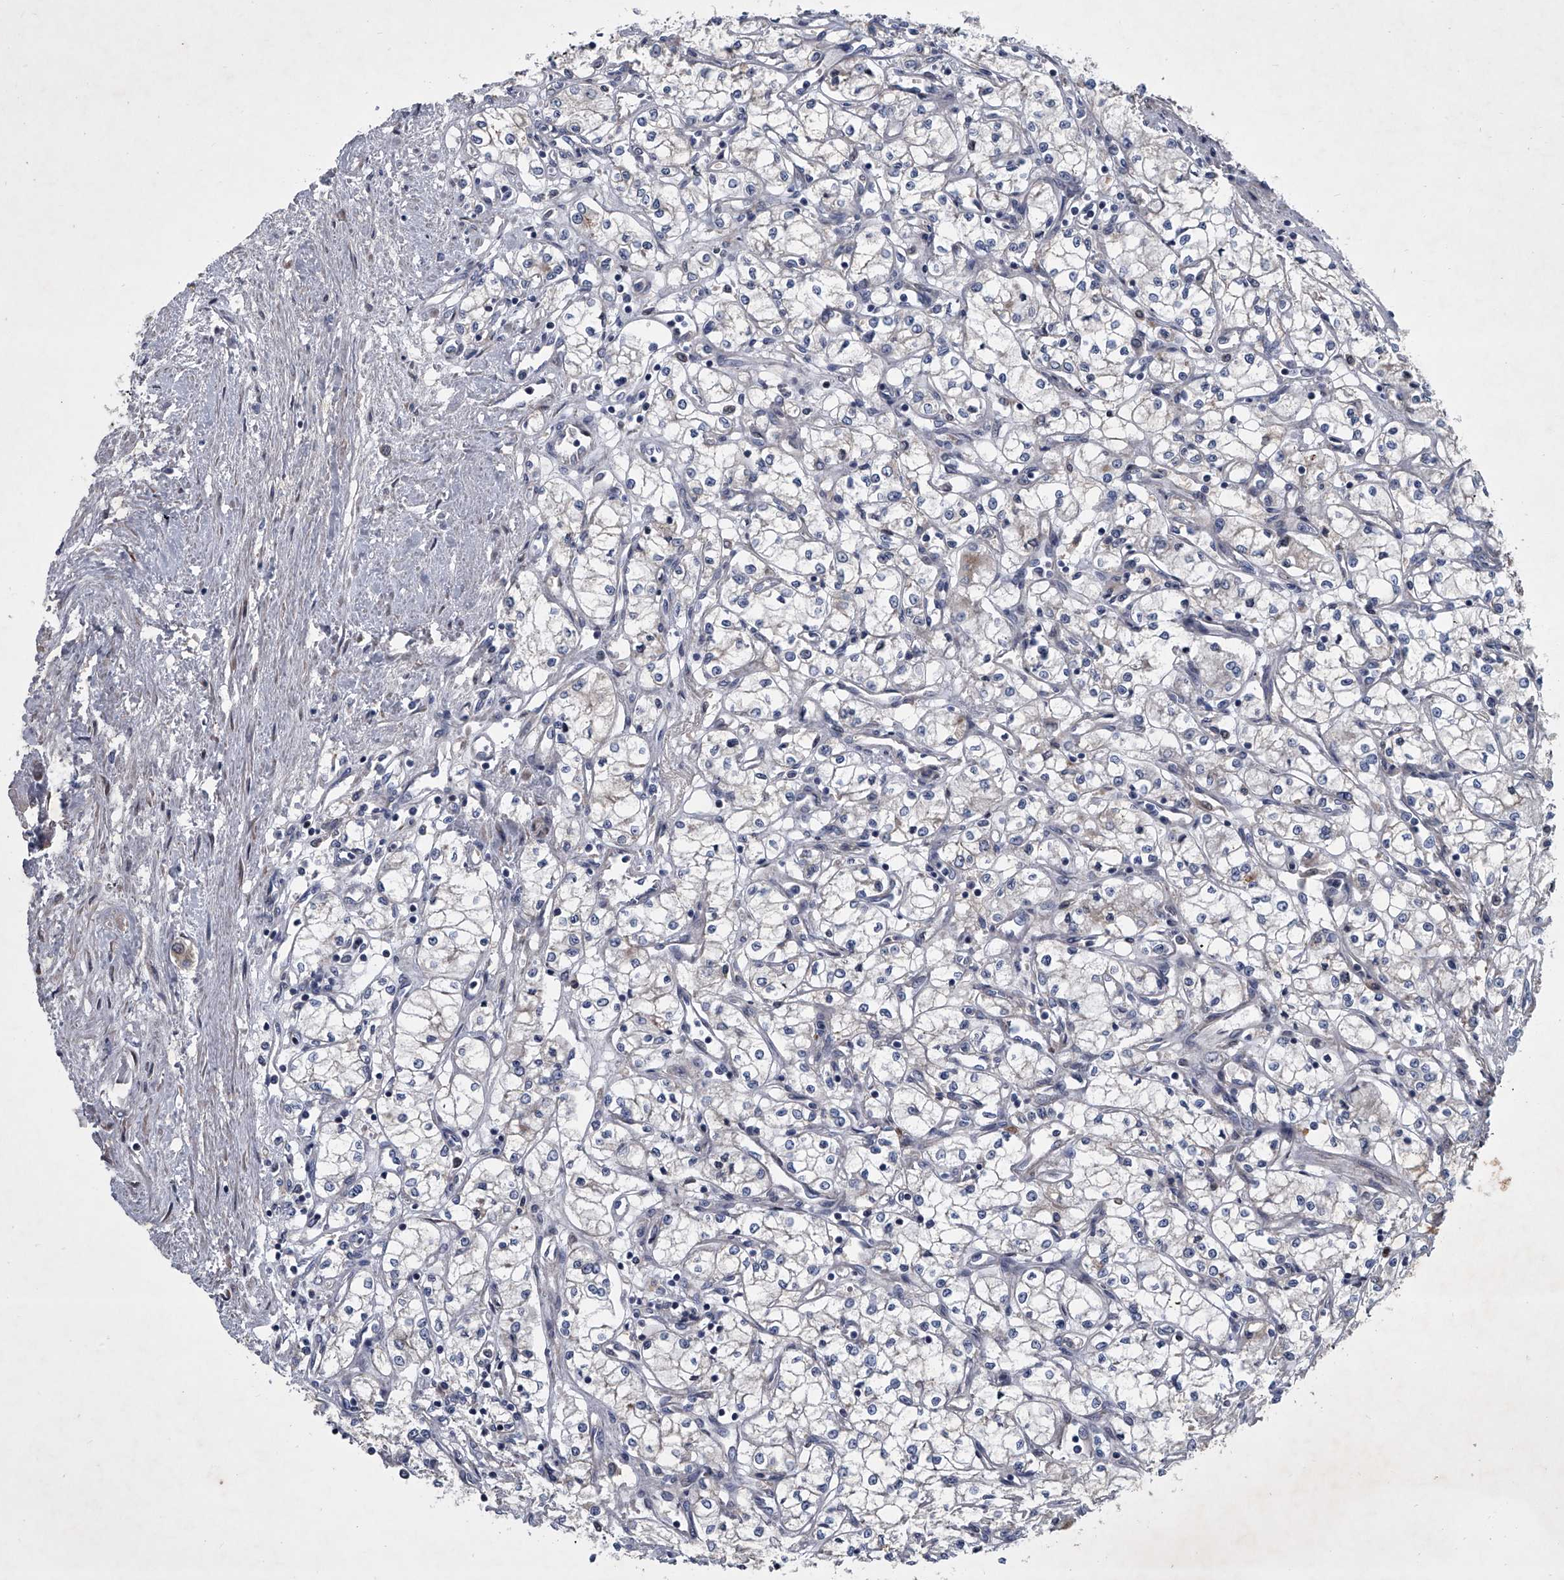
{"staining": {"intensity": "negative", "quantity": "none", "location": "none"}, "tissue": "renal cancer", "cell_type": "Tumor cells", "image_type": "cancer", "snomed": [{"axis": "morphology", "description": "Adenocarcinoma, NOS"}, {"axis": "topography", "description": "Kidney"}], "caption": "Immunohistochemistry (IHC) of adenocarcinoma (renal) reveals no expression in tumor cells. The staining was performed using DAB to visualize the protein expression in brown, while the nuclei were stained in blue with hematoxylin (Magnification: 20x).", "gene": "ABCG1", "patient": {"sex": "male", "age": 59}}